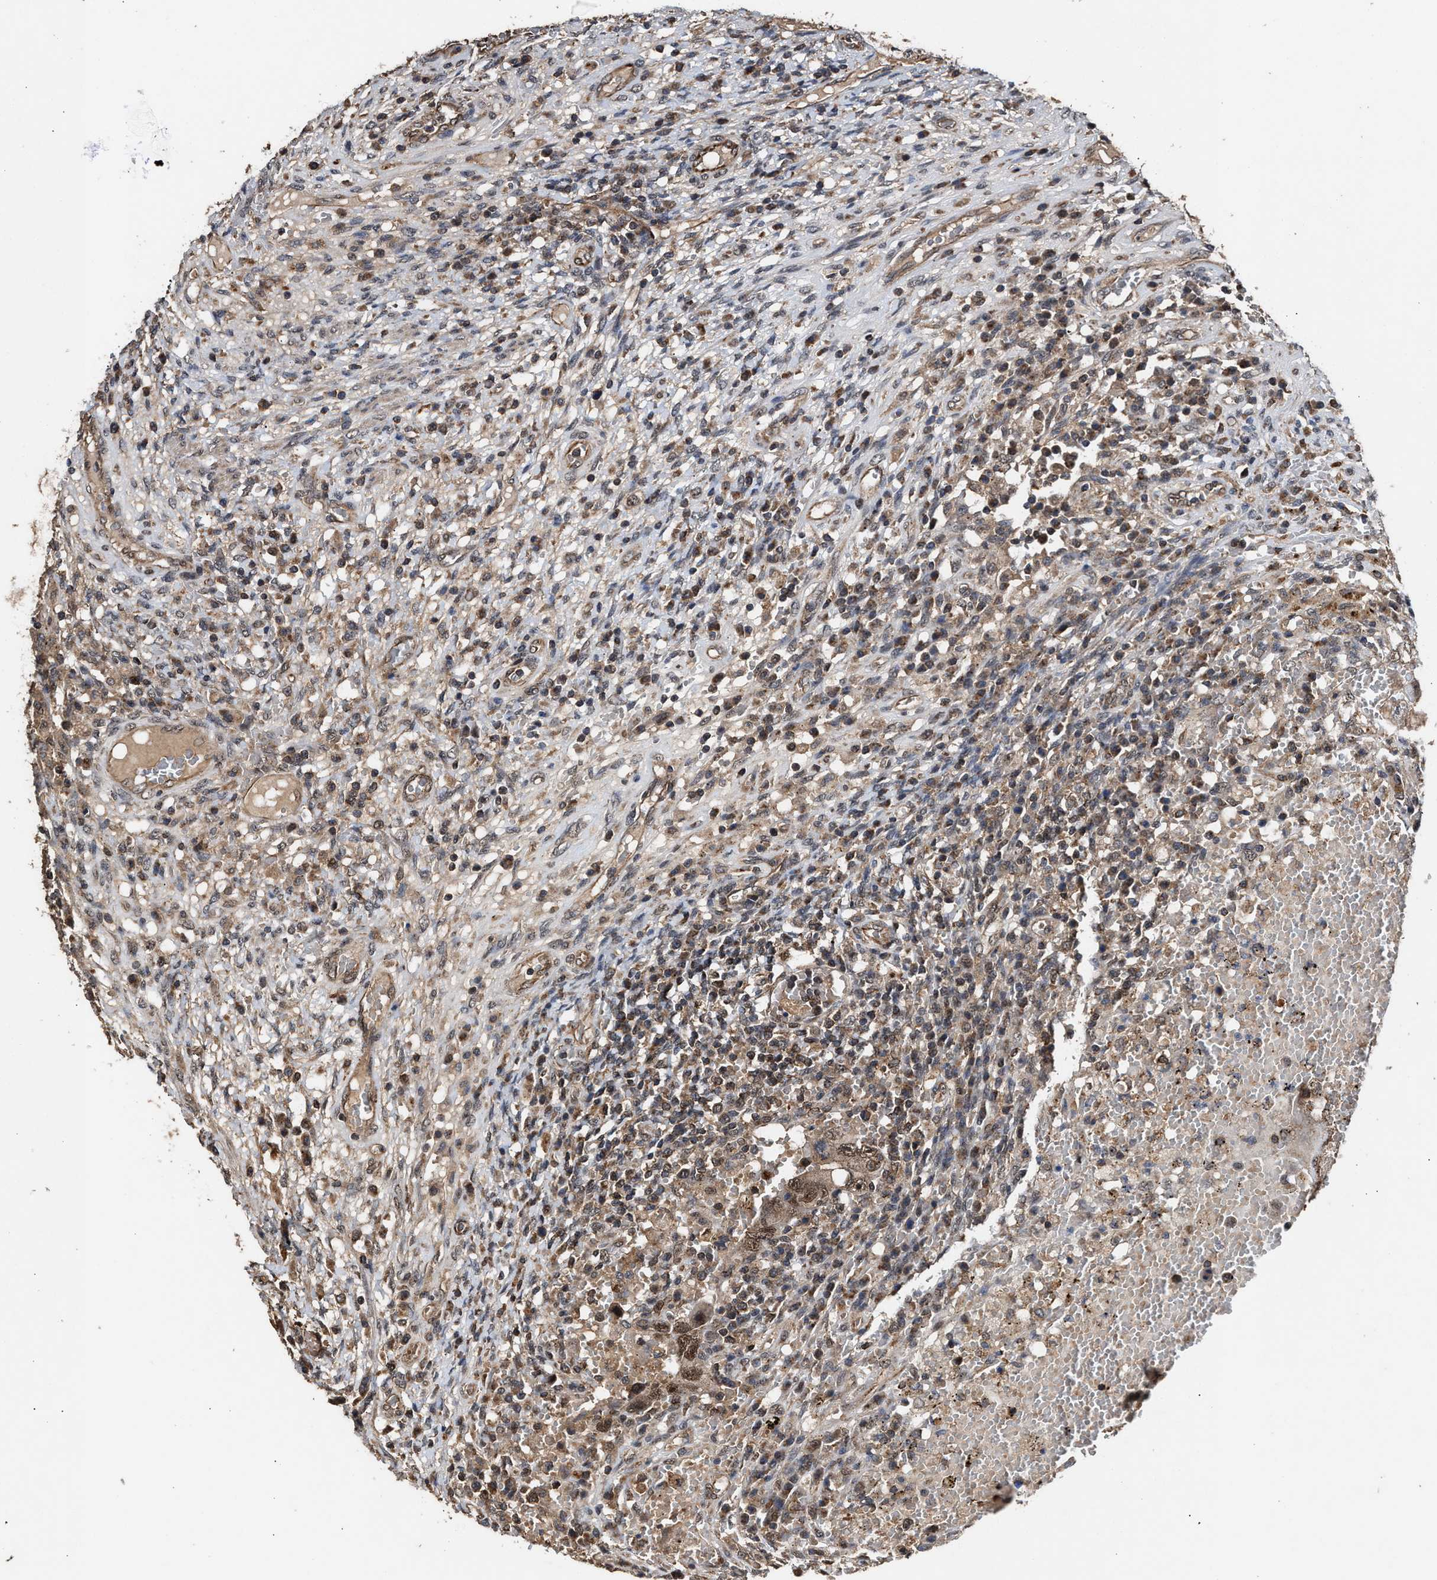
{"staining": {"intensity": "moderate", "quantity": ">75%", "location": "cytoplasmic/membranous,nuclear"}, "tissue": "testis cancer", "cell_type": "Tumor cells", "image_type": "cancer", "snomed": [{"axis": "morphology", "description": "Carcinoma, Embryonal, NOS"}, {"axis": "topography", "description": "Testis"}], "caption": "Tumor cells demonstrate medium levels of moderate cytoplasmic/membranous and nuclear staining in about >75% of cells in testis embryonal carcinoma.", "gene": "ZNHIT6", "patient": {"sex": "male", "age": 26}}